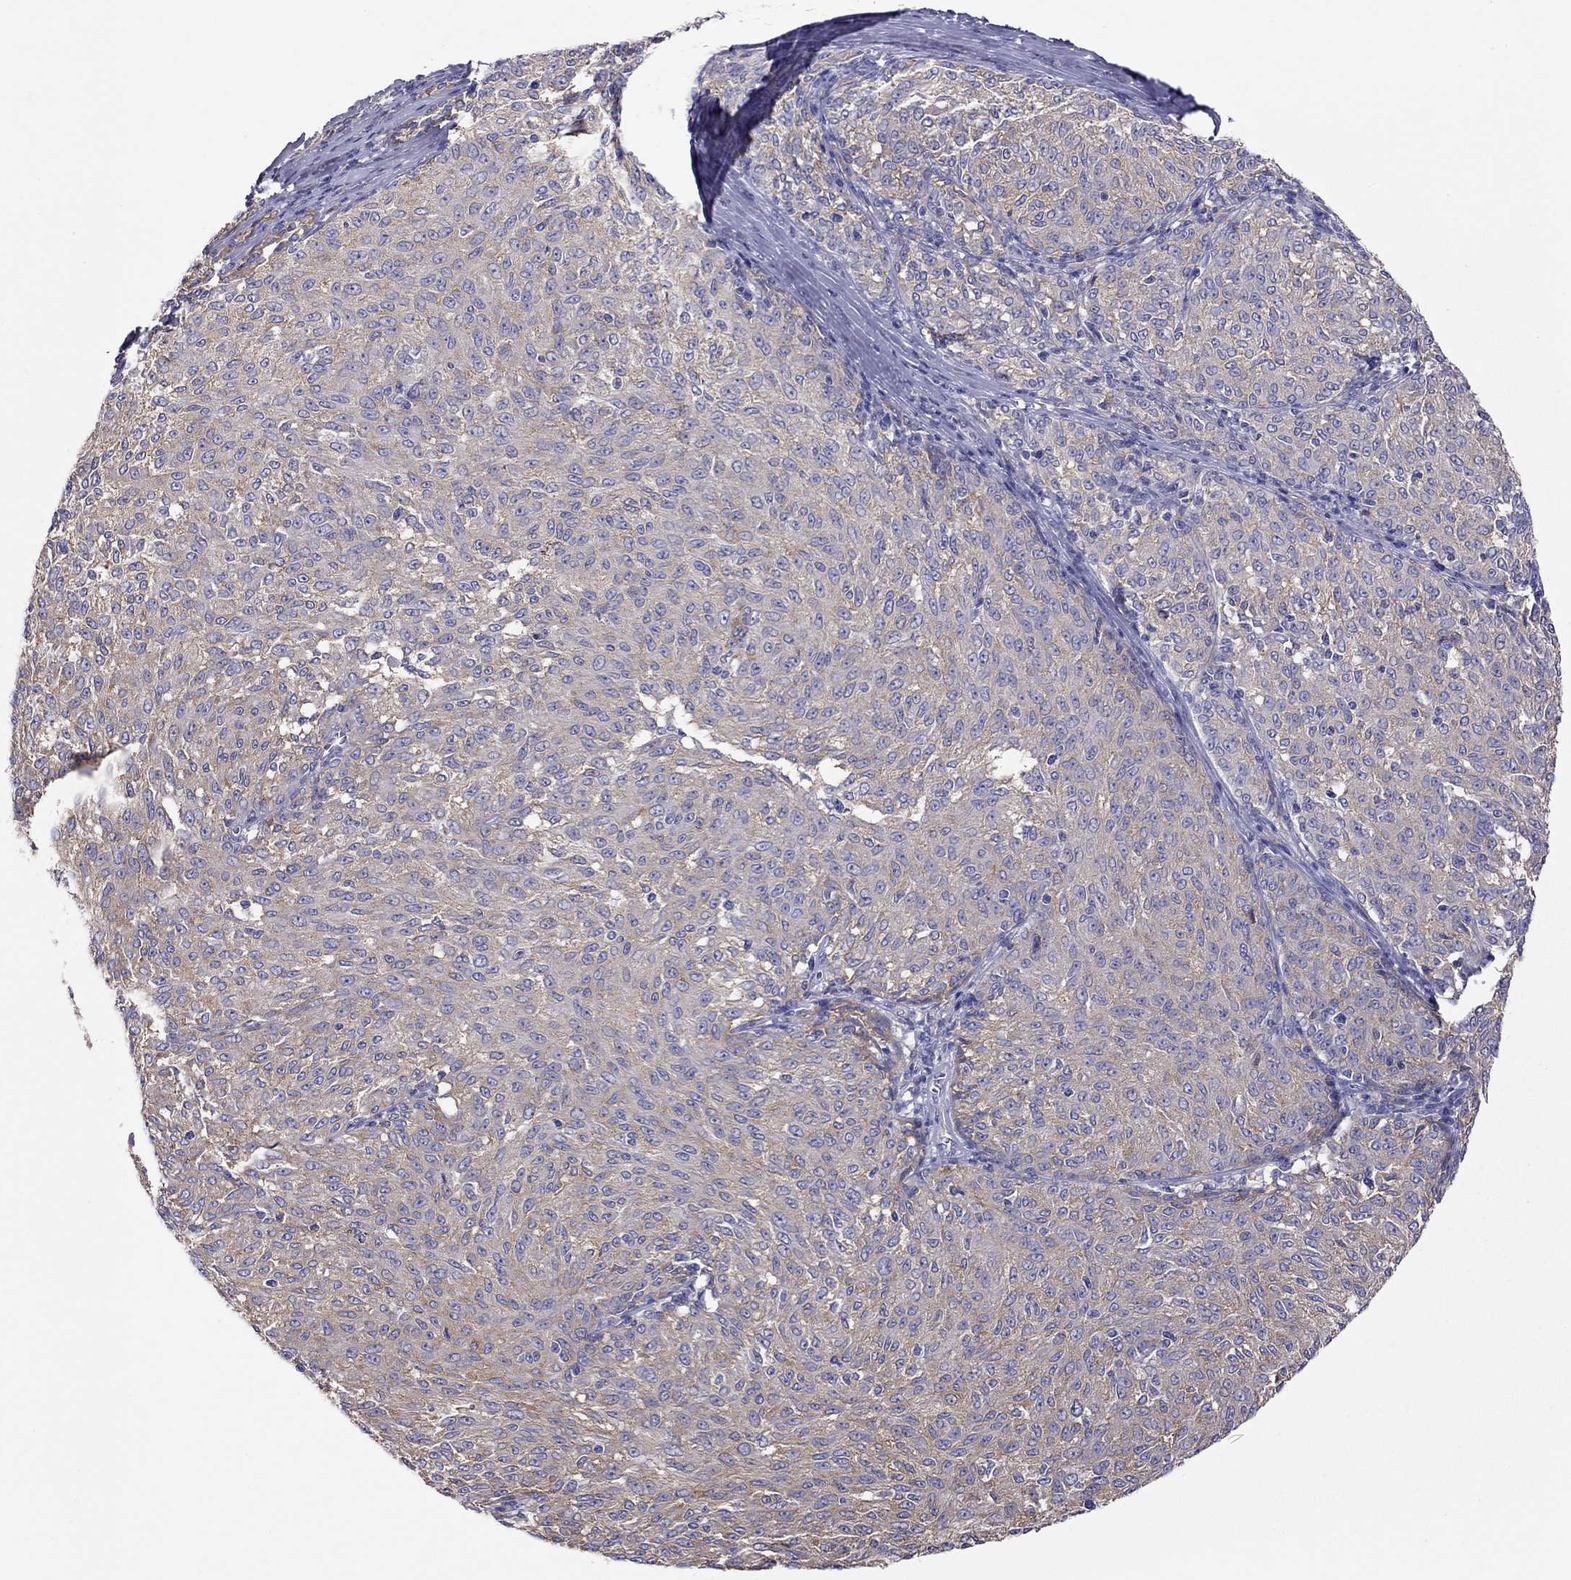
{"staining": {"intensity": "weak", "quantity": ">75%", "location": "cytoplasmic/membranous"}, "tissue": "melanoma", "cell_type": "Tumor cells", "image_type": "cancer", "snomed": [{"axis": "morphology", "description": "Malignant melanoma, NOS"}, {"axis": "topography", "description": "Skin"}], "caption": "Immunohistochemistry (IHC) histopathology image of neoplastic tissue: malignant melanoma stained using immunohistochemistry (IHC) displays low levels of weak protein expression localized specifically in the cytoplasmic/membranous of tumor cells, appearing as a cytoplasmic/membranous brown color.", "gene": "ALOX15B", "patient": {"sex": "female", "age": 72}}